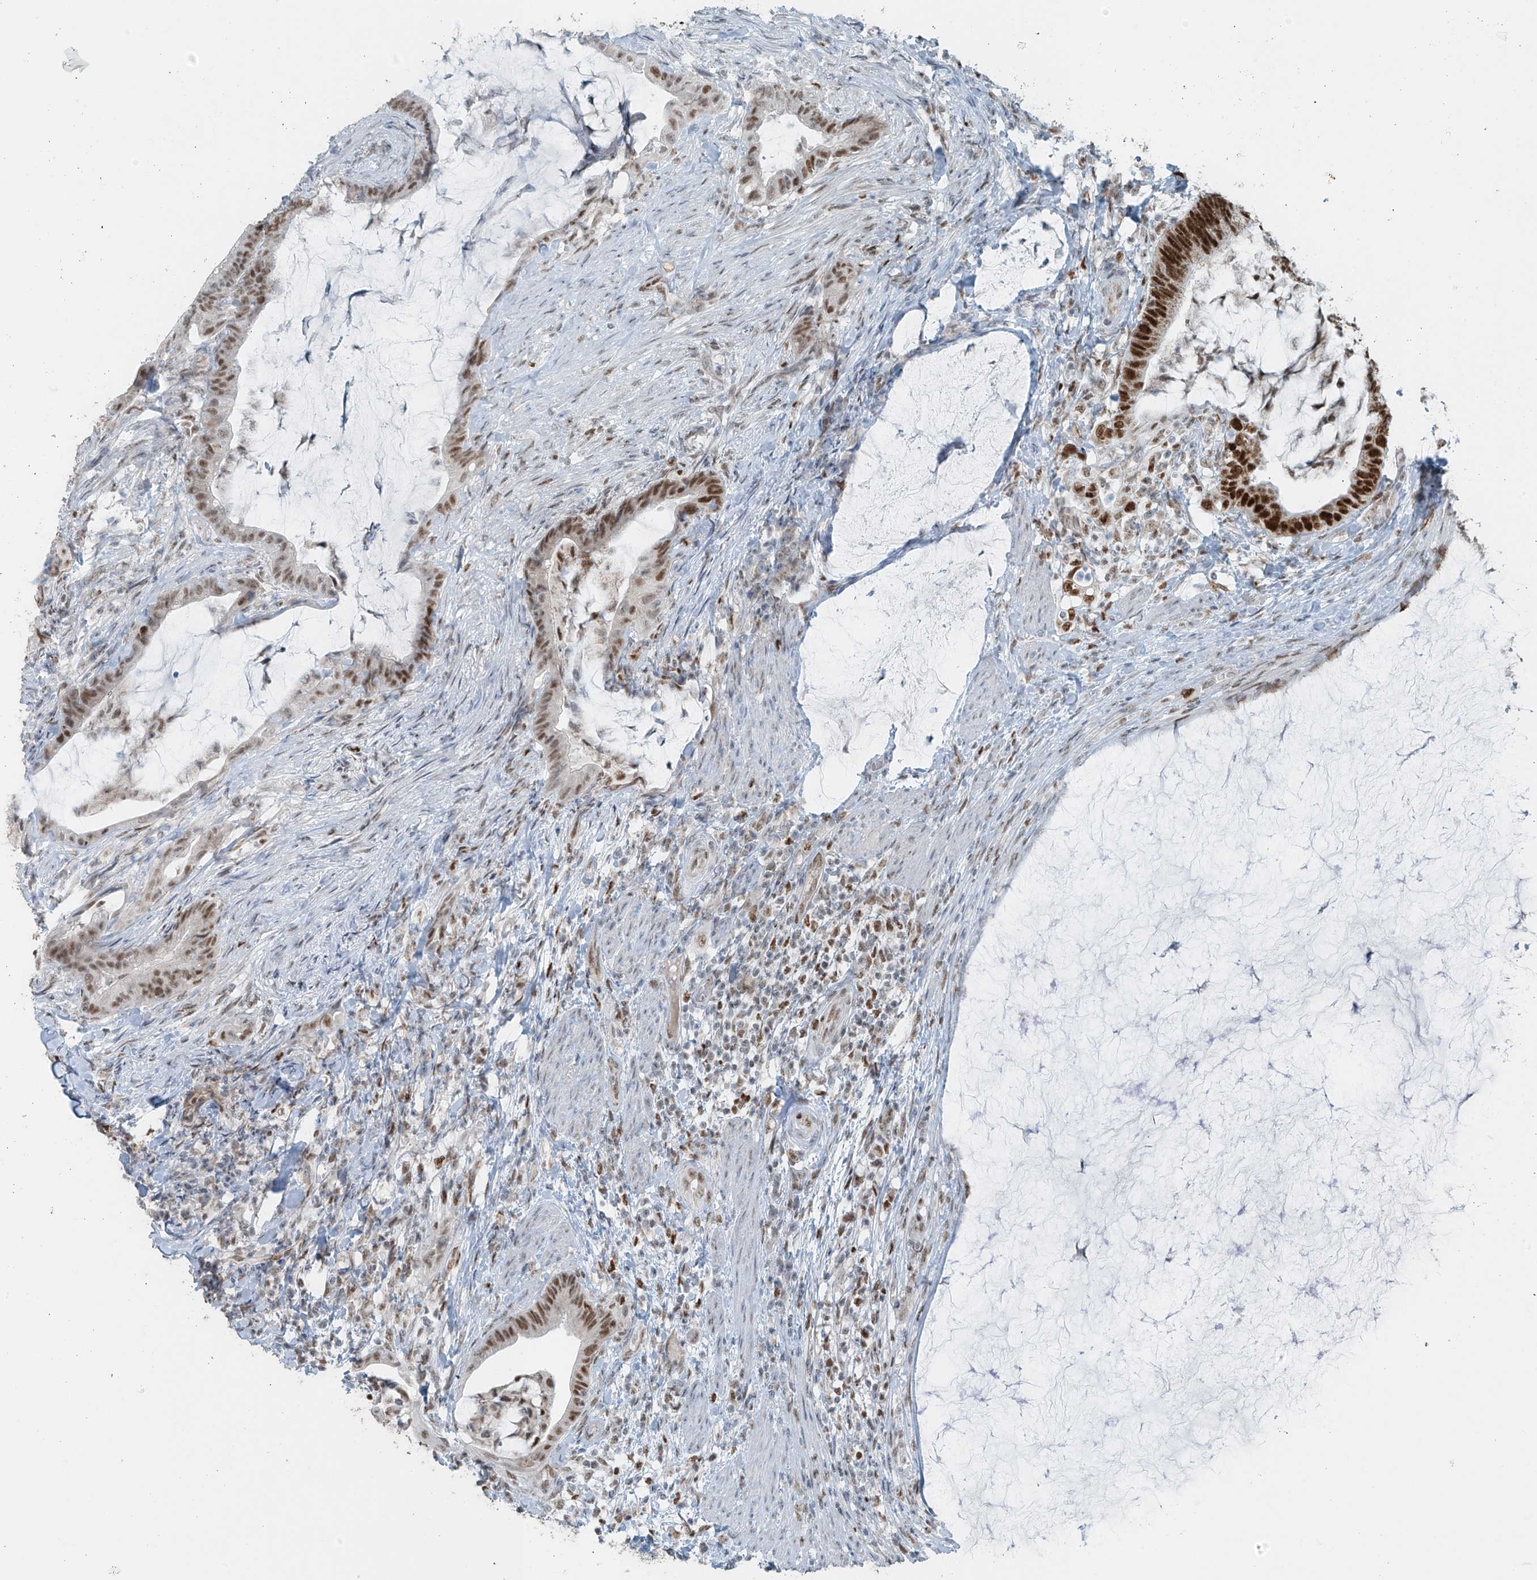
{"staining": {"intensity": "strong", "quantity": "25%-75%", "location": "nuclear"}, "tissue": "colorectal cancer", "cell_type": "Tumor cells", "image_type": "cancer", "snomed": [{"axis": "morphology", "description": "Adenocarcinoma, NOS"}, {"axis": "topography", "description": "Colon"}], "caption": "An immunohistochemistry (IHC) image of neoplastic tissue is shown. Protein staining in brown highlights strong nuclear positivity in colorectal cancer (adenocarcinoma) within tumor cells.", "gene": "WRNIP1", "patient": {"sex": "female", "age": 66}}